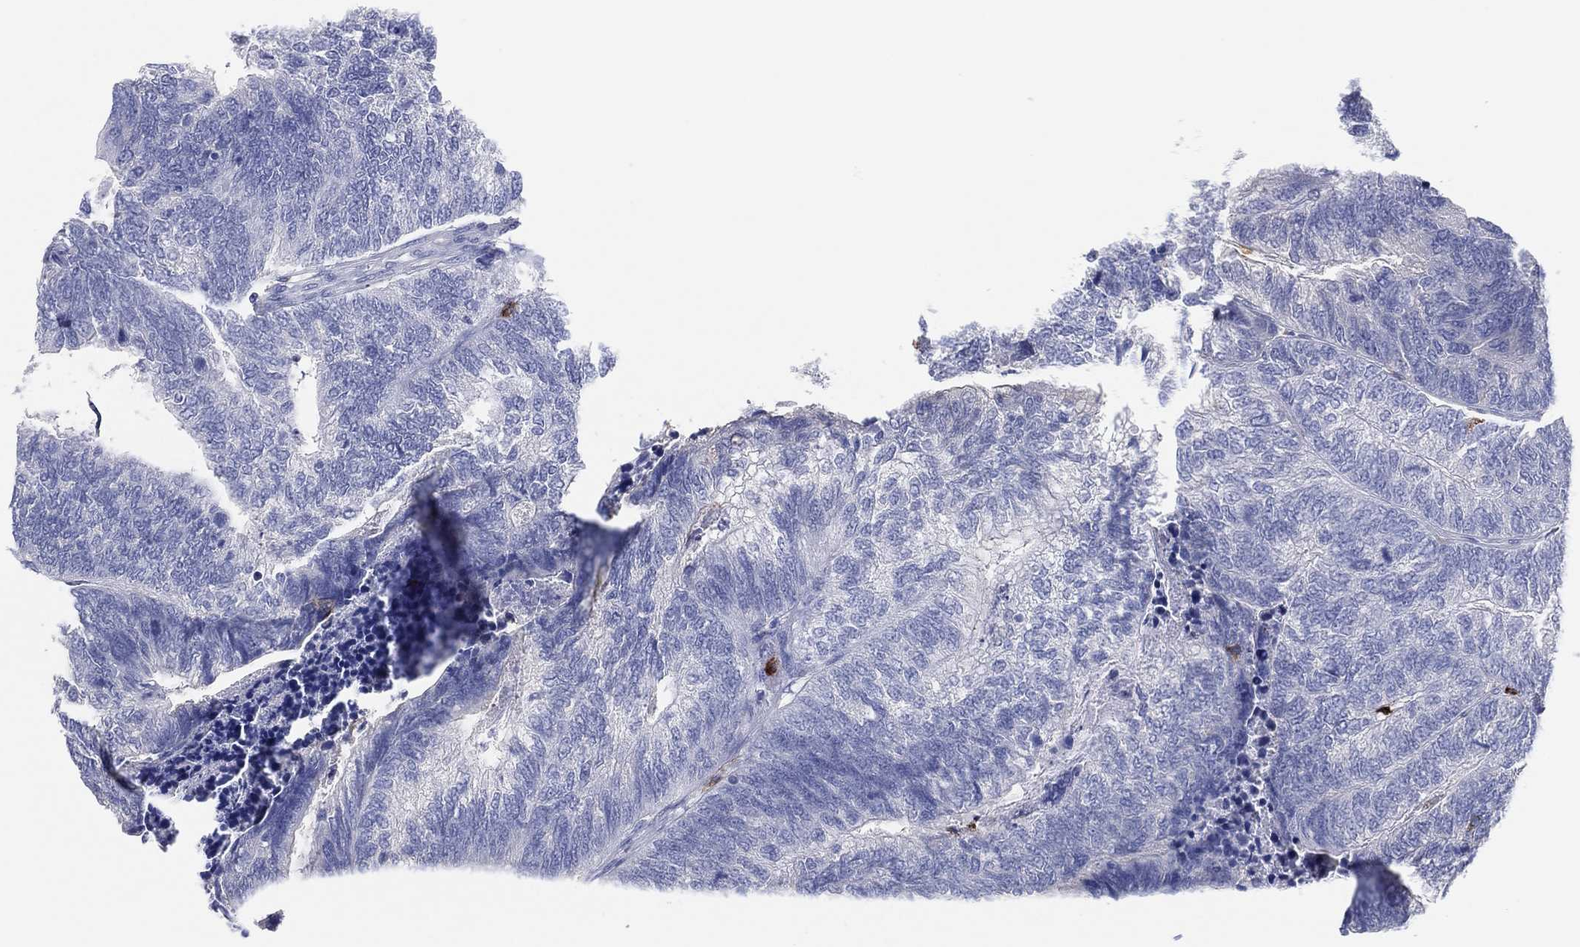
{"staining": {"intensity": "negative", "quantity": "none", "location": "none"}, "tissue": "colorectal cancer", "cell_type": "Tumor cells", "image_type": "cancer", "snomed": [{"axis": "morphology", "description": "Adenocarcinoma, NOS"}, {"axis": "topography", "description": "Colon"}], "caption": "An image of human colorectal cancer is negative for staining in tumor cells.", "gene": "PLAC8", "patient": {"sex": "female", "age": 67}}